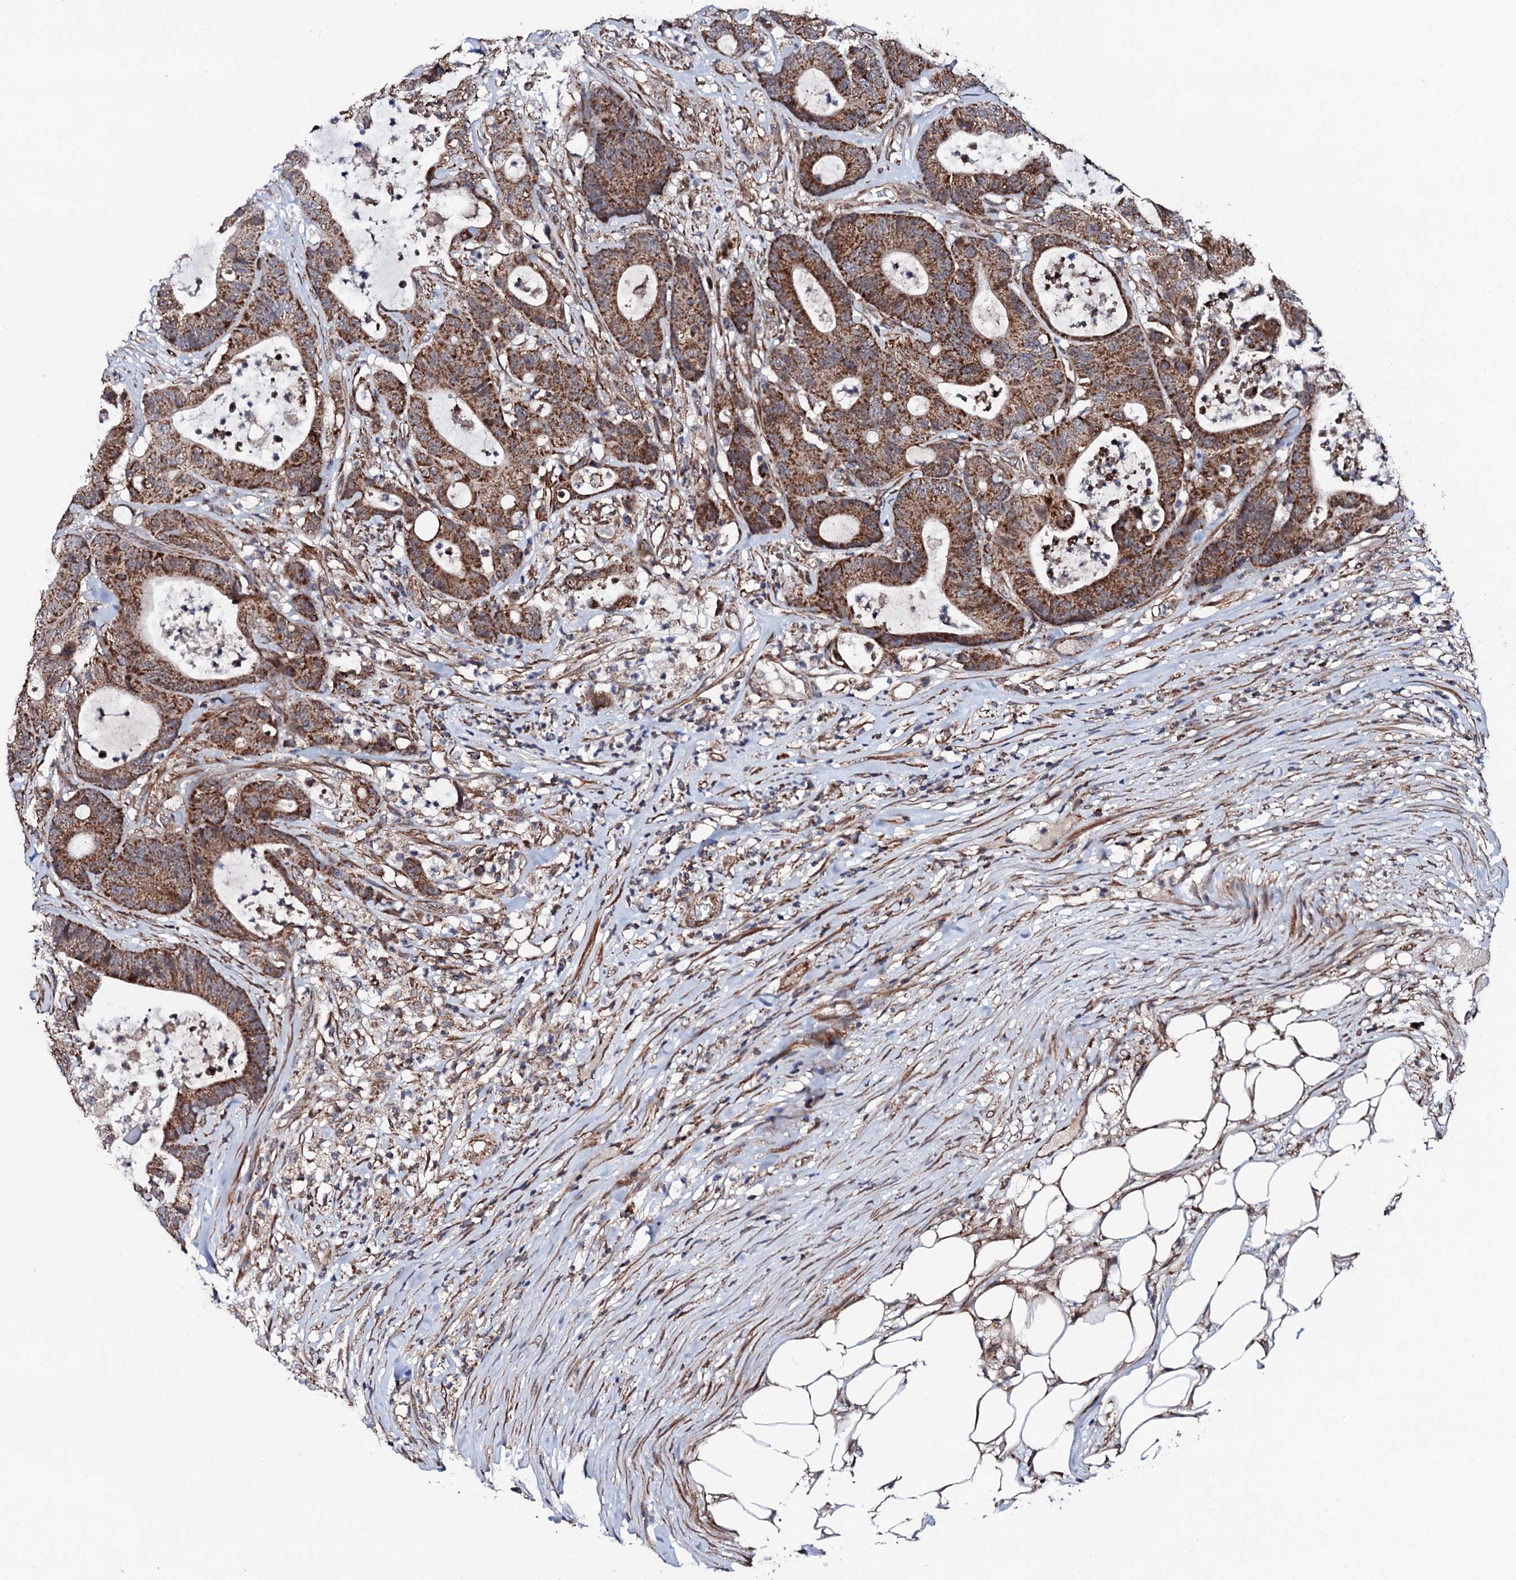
{"staining": {"intensity": "strong", "quantity": ">75%", "location": "cytoplasmic/membranous"}, "tissue": "colorectal cancer", "cell_type": "Tumor cells", "image_type": "cancer", "snomed": [{"axis": "morphology", "description": "Adenocarcinoma, NOS"}, {"axis": "topography", "description": "Colon"}], "caption": "The image demonstrates immunohistochemical staining of adenocarcinoma (colorectal). There is strong cytoplasmic/membranous positivity is appreciated in about >75% of tumor cells.", "gene": "MTIF3", "patient": {"sex": "female", "age": 84}}